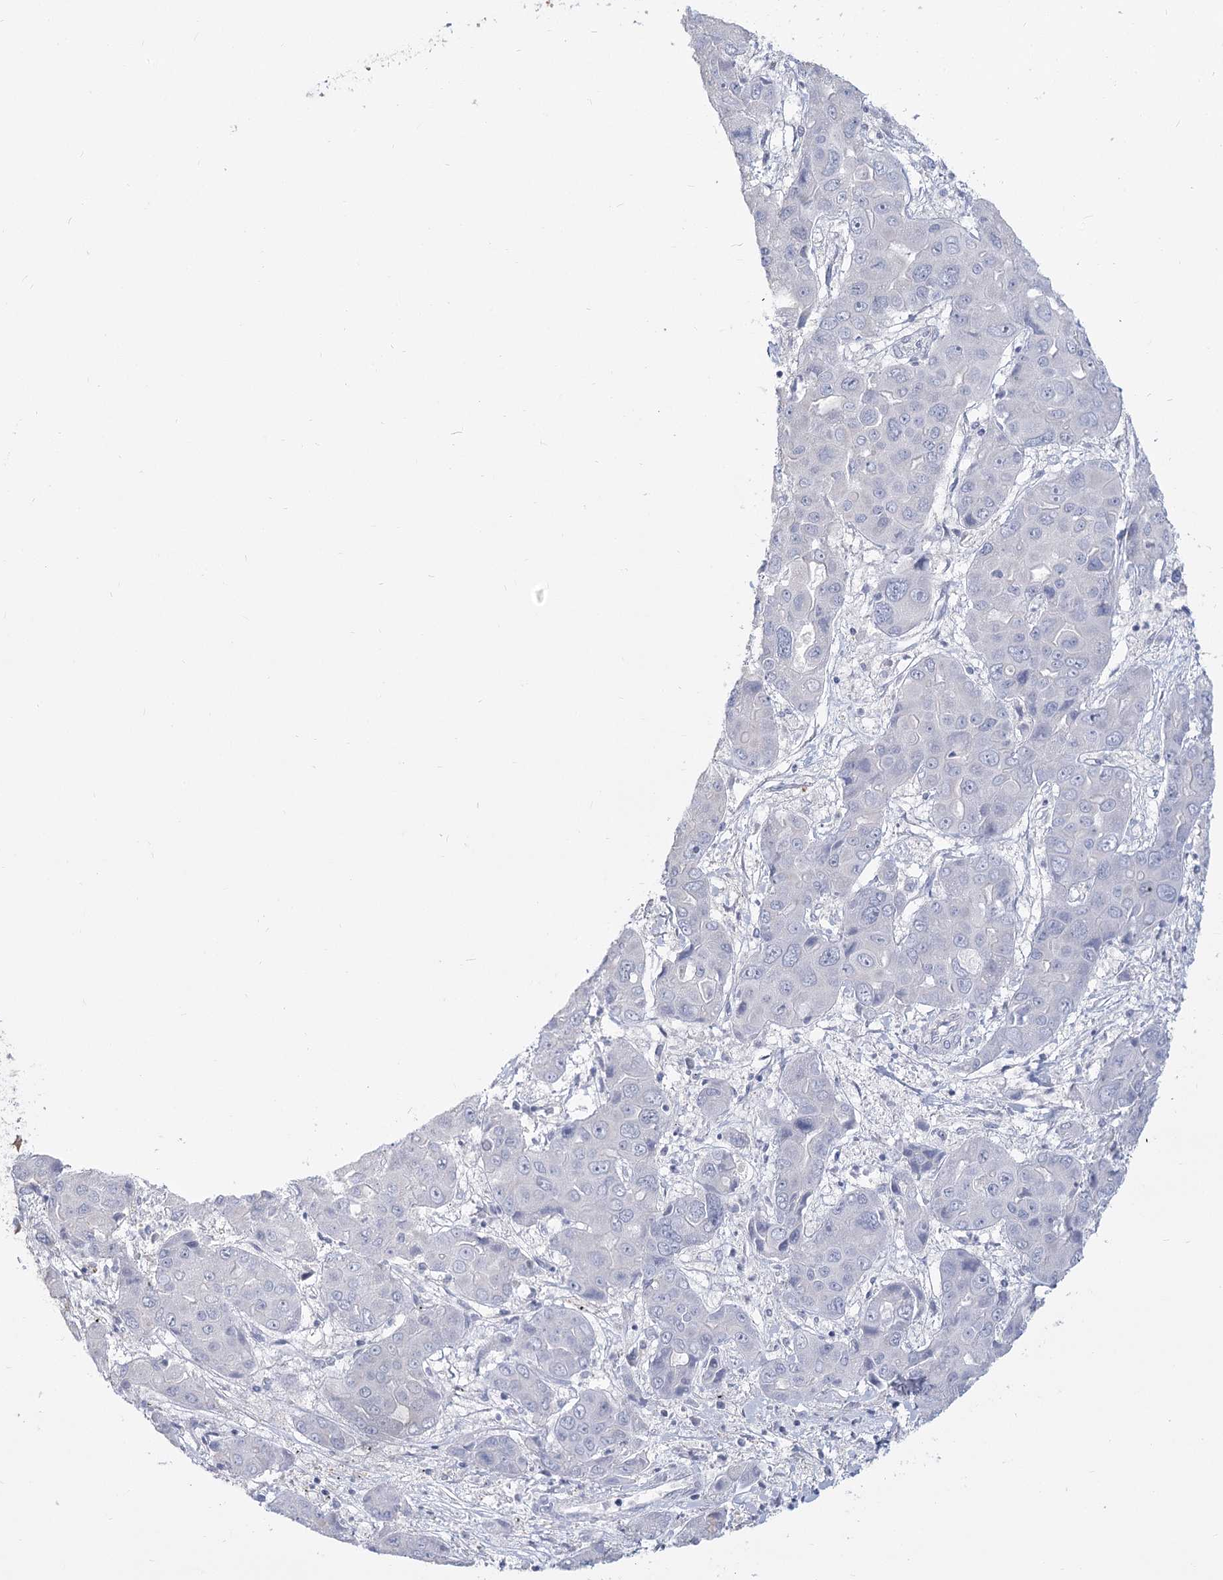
{"staining": {"intensity": "negative", "quantity": "none", "location": "none"}, "tissue": "liver cancer", "cell_type": "Tumor cells", "image_type": "cancer", "snomed": [{"axis": "morphology", "description": "Cholangiocarcinoma"}, {"axis": "topography", "description": "Liver"}], "caption": "Tumor cells are negative for brown protein staining in liver cancer (cholangiocarcinoma).", "gene": "CNTLN", "patient": {"sex": "male", "age": 67}}